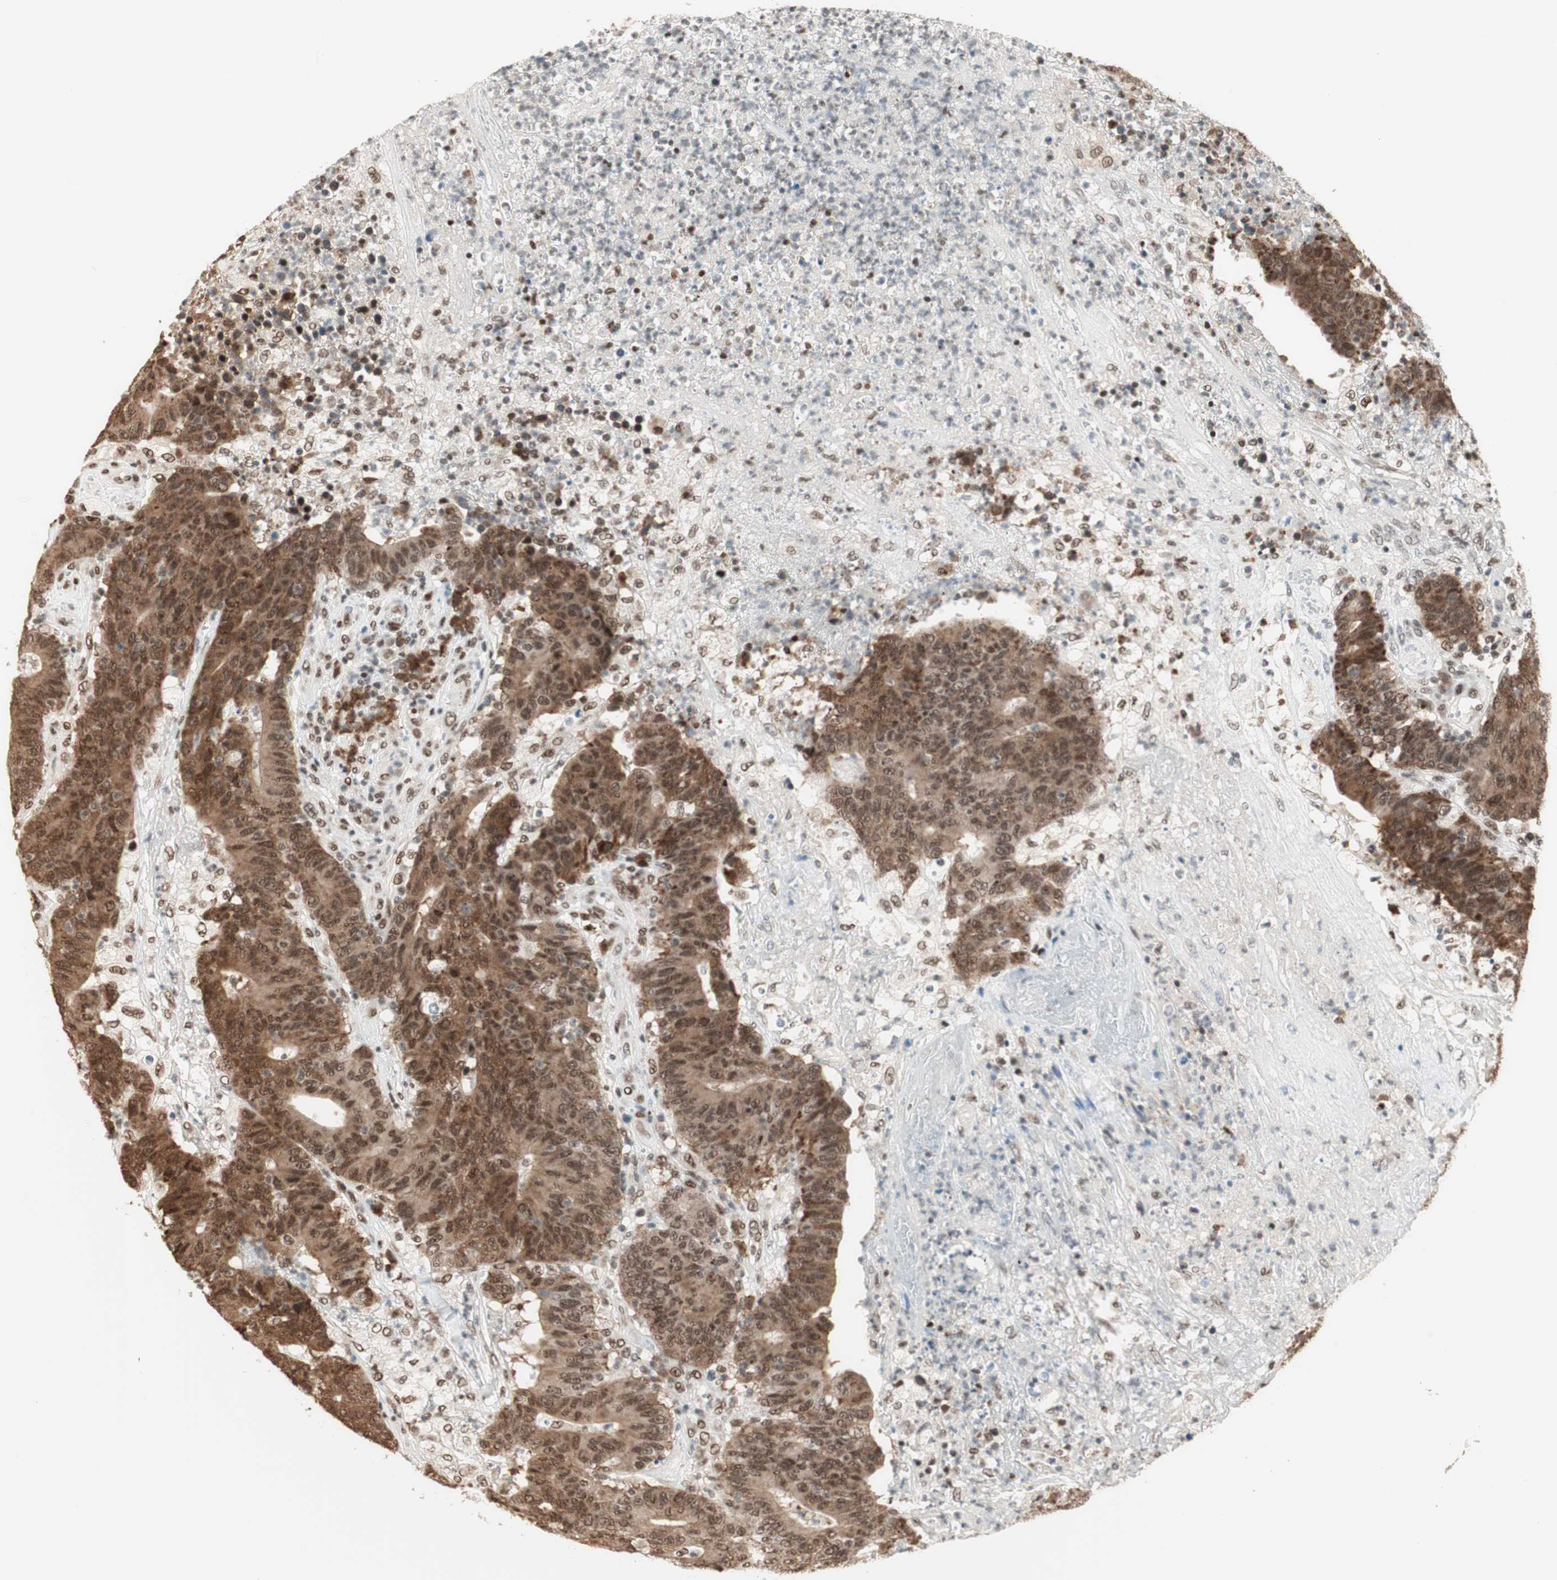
{"staining": {"intensity": "moderate", "quantity": ">75%", "location": "cytoplasmic/membranous,nuclear"}, "tissue": "colorectal cancer", "cell_type": "Tumor cells", "image_type": "cancer", "snomed": [{"axis": "morphology", "description": "Normal tissue, NOS"}, {"axis": "morphology", "description": "Adenocarcinoma, NOS"}, {"axis": "topography", "description": "Colon"}], "caption": "High-power microscopy captured an immunohistochemistry (IHC) micrograph of colorectal cancer (adenocarcinoma), revealing moderate cytoplasmic/membranous and nuclear staining in about >75% of tumor cells.", "gene": "SMARCE1", "patient": {"sex": "female", "age": 75}}